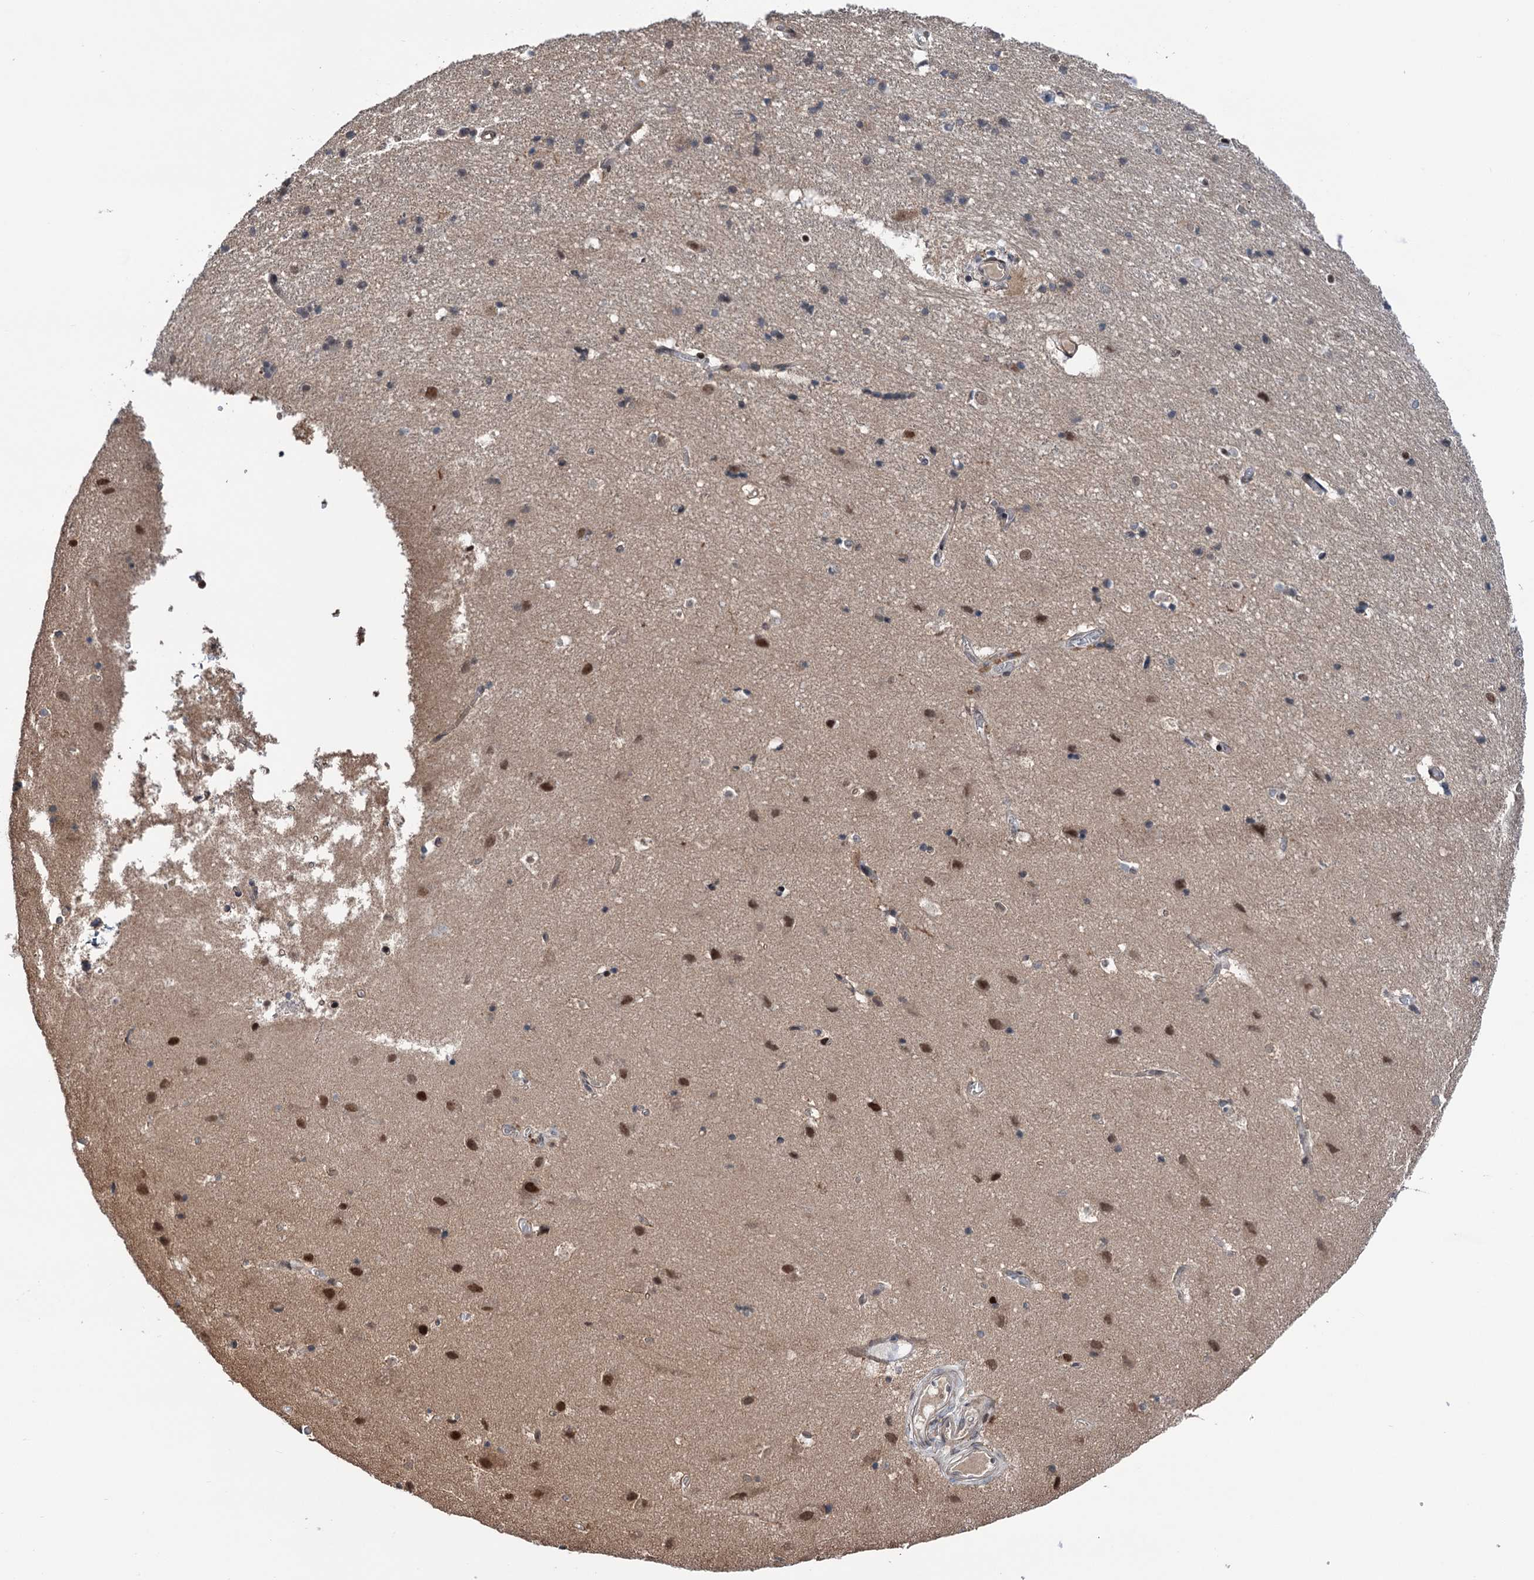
{"staining": {"intensity": "negative", "quantity": "none", "location": "none"}, "tissue": "cerebral cortex", "cell_type": "Endothelial cells", "image_type": "normal", "snomed": [{"axis": "morphology", "description": "Normal tissue, NOS"}, {"axis": "topography", "description": "Cerebral cortex"}], "caption": "This is a micrograph of IHC staining of normal cerebral cortex, which shows no expression in endothelial cells.", "gene": "NCAPD2", "patient": {"sex": "male", "age": 54}}